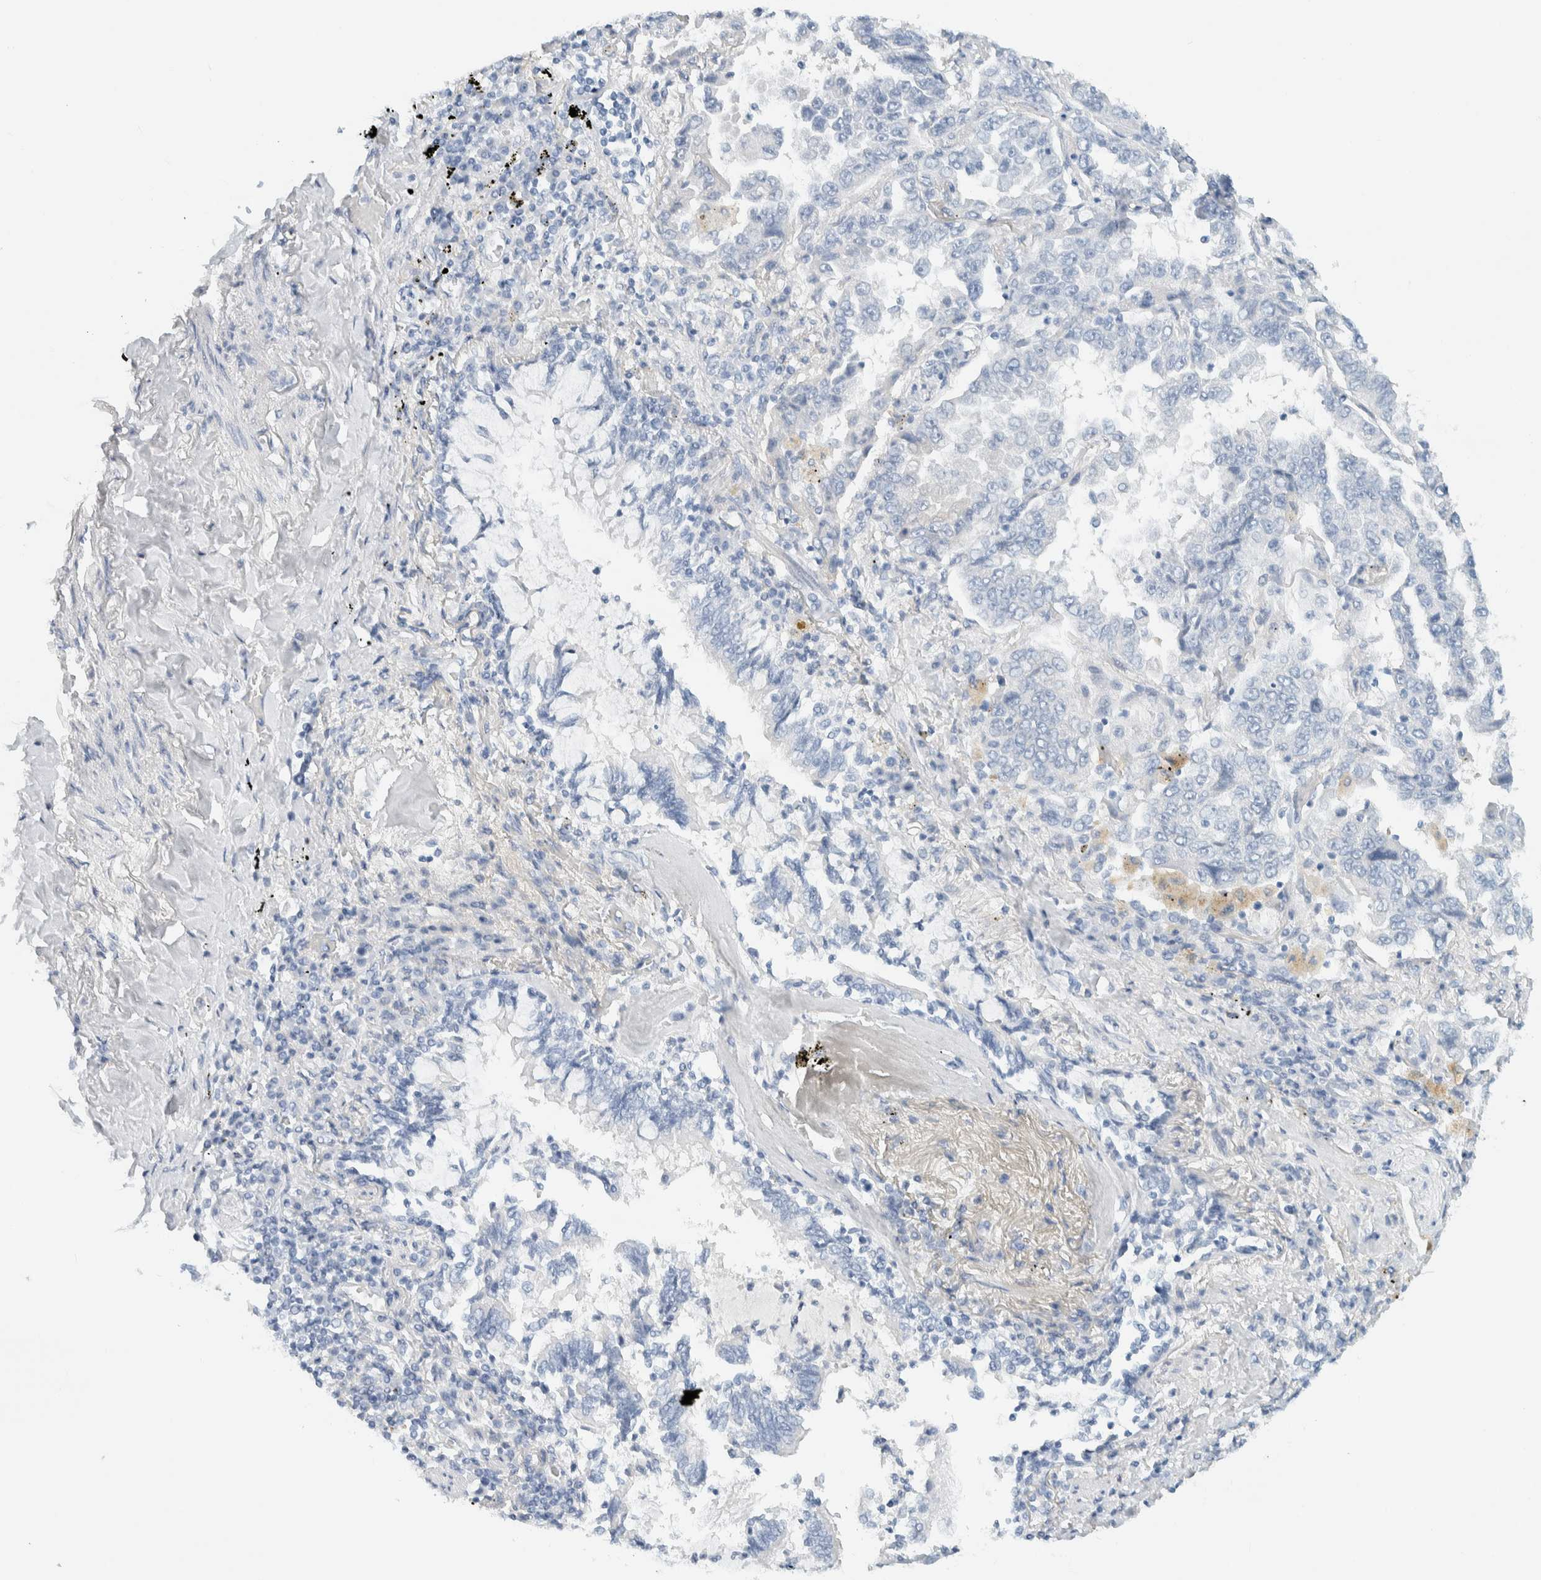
{"staining": {"intensity": "negative", "quantity": "none", "location": "none"}, "tissue": "lung cancer", "cell_type": "Tumor cells", "image_type": "cancer", "snomed": [{"axis": "morphology", "description": "Adenocarcinoma, NOS"}, {"axis": "topography", "description": "Lung"}], "caption": "Tumor cells are negative for protein expression in human lung cancer (adenocarcinoma).", "gene": "ALOX12B", "patient": {"sex": "female", "age": 51}}